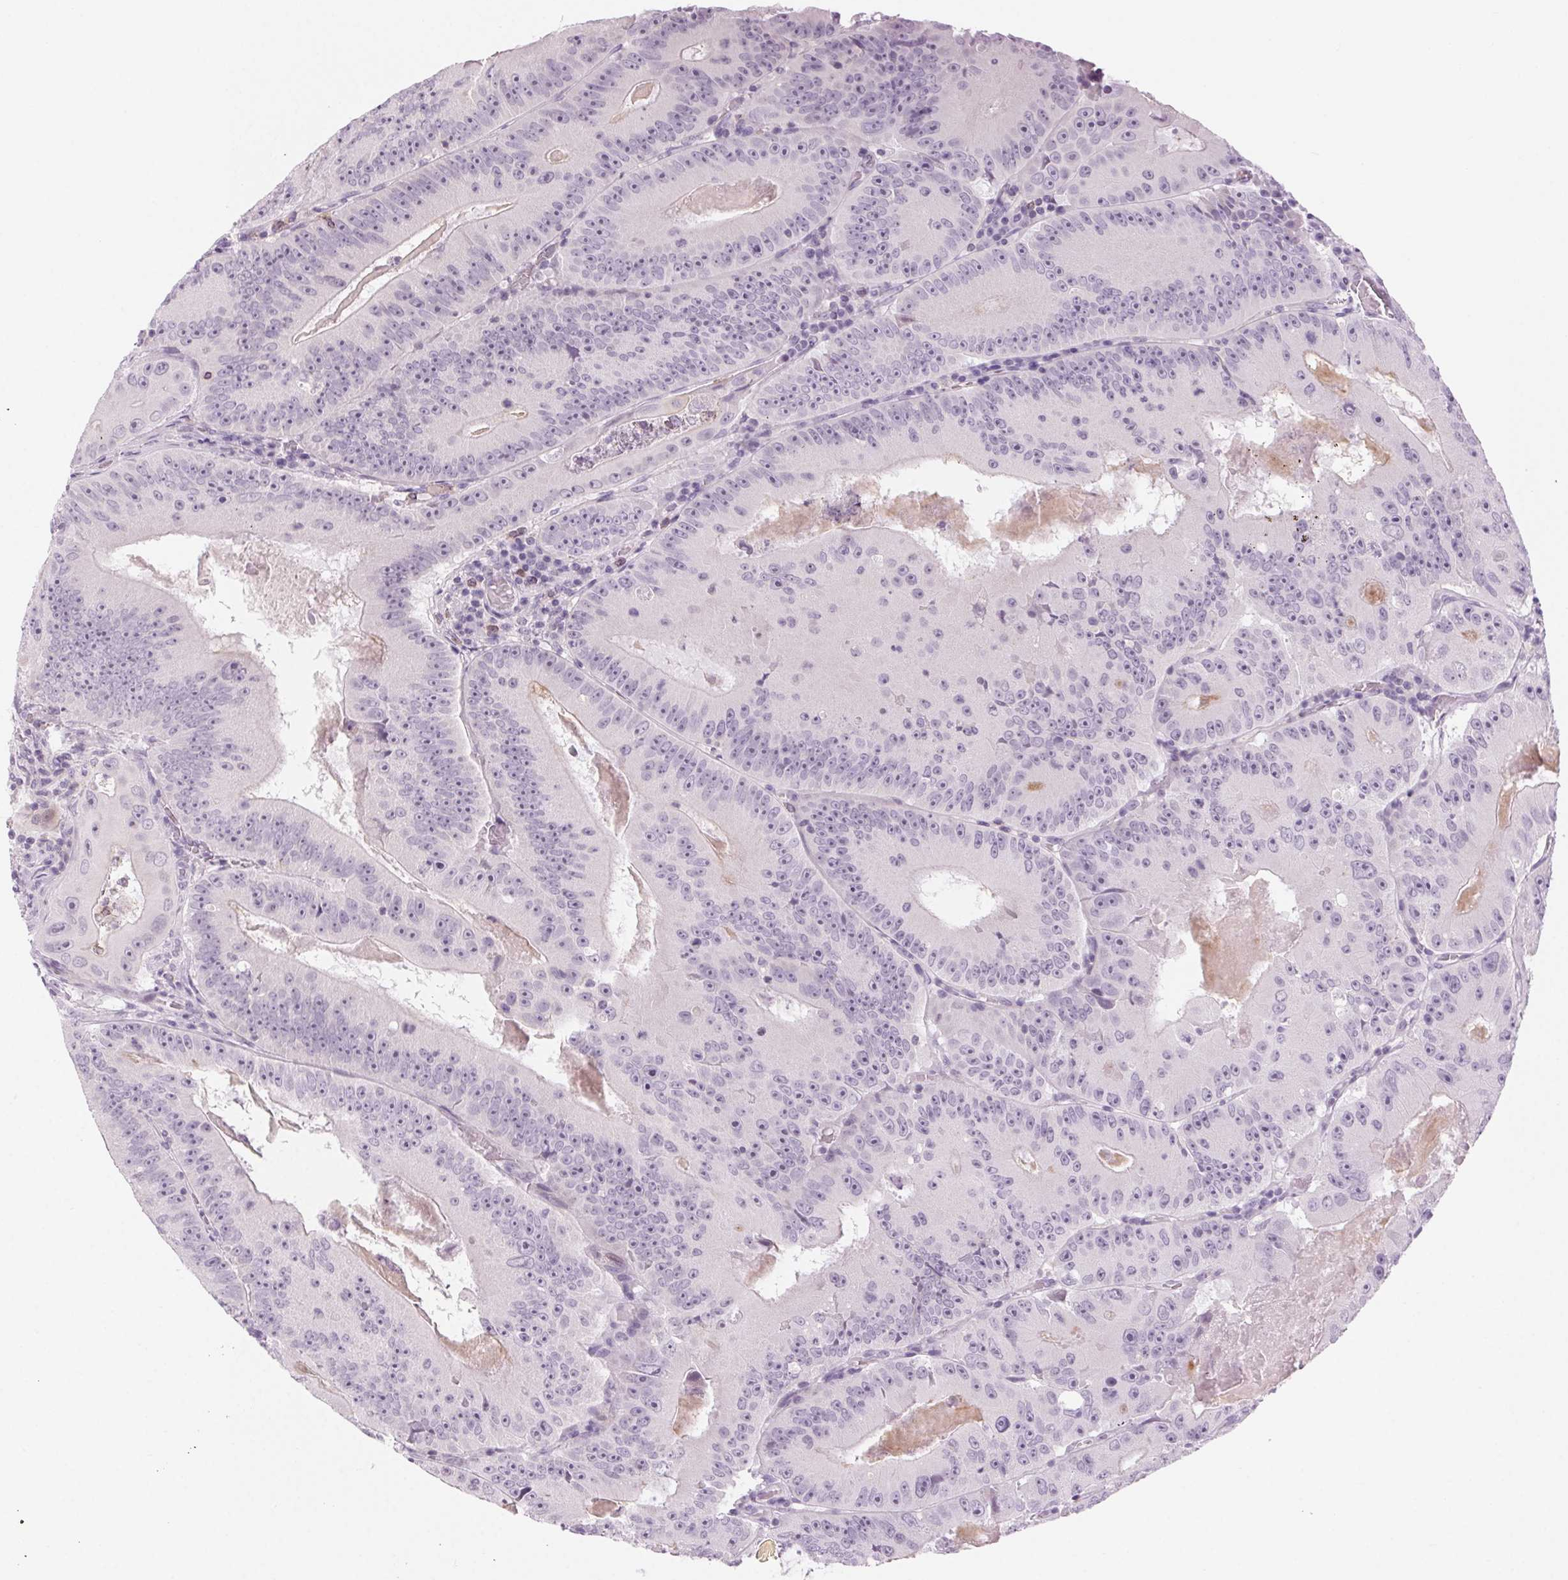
{"staining": {"intensity": "negative", "quantity": "none", "location": "none"}, "tissue": "colorectal cancer", "cell_type": "Tumor cells", "image_type": "cancer", "snomed": [{"axis": "morphology", "description": "Adenocarcinoma, NOS"}, {"axis": "topography", "description": "Colon"}], "caption": "A photomicrograph of colorectal cancer stained for a protein shows no brown staining in tumor cells.", "gene": "SLC6A19", "patient": {"sex": "female", "age": 86}}